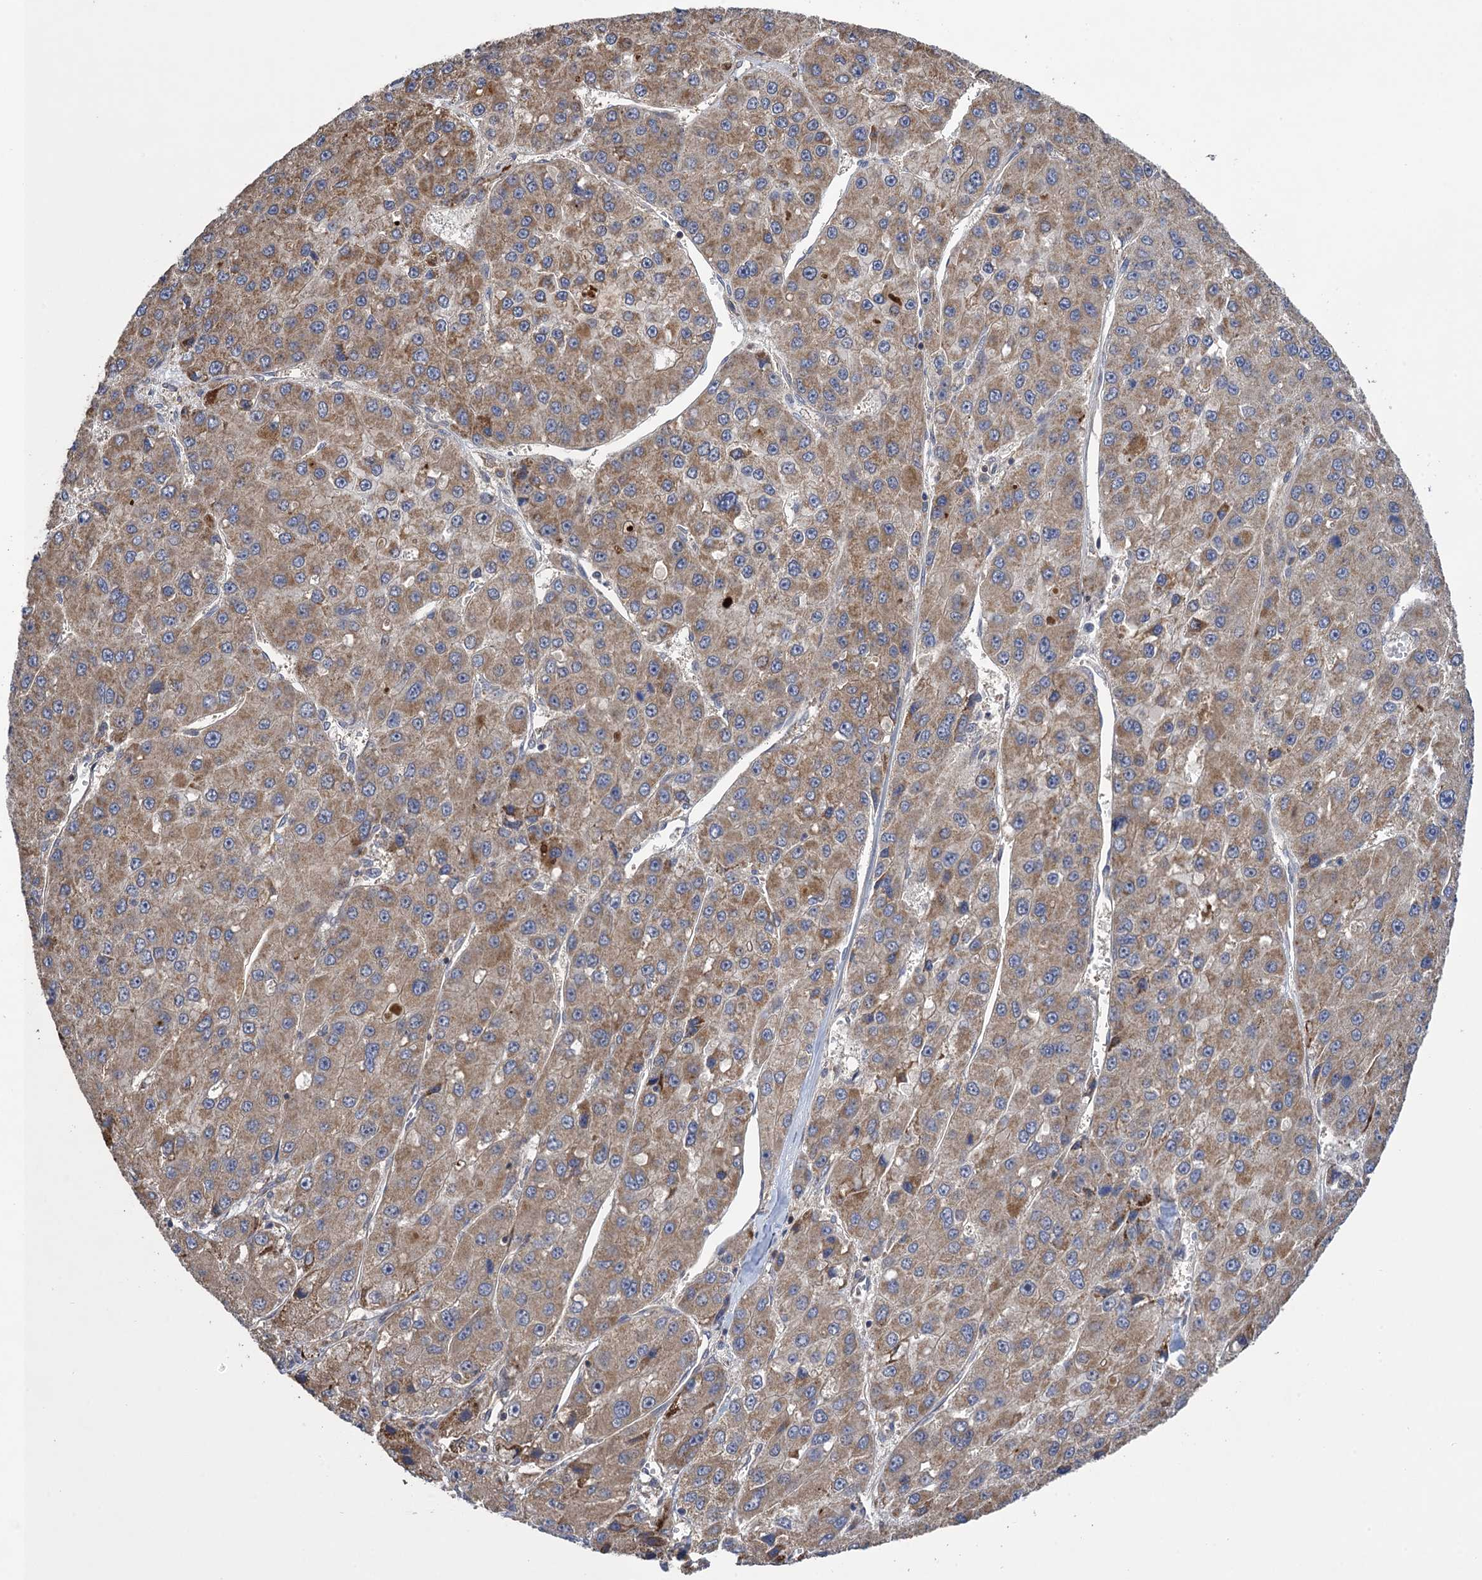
{"staining": {"intensity": "weak", "quantity": "25%-75%", "location": "cytoplasmic/membranous"}, "tissue": "liver cancer", "cell_type": "Tumor cells", "image_type": "cancer", "snomed": [{"axis": "morphology", "description": "Carcinoma, Hepatocellular, NOS"}, {"axis": "topography", "description": "Liver"}], "caption": "Liver cancer tissue shows weak cytoplasmic/membranous staining in about 25%-75% of tumor cells", "gene": "WDR88", "patient": {"sex": "female", "age": 73}}